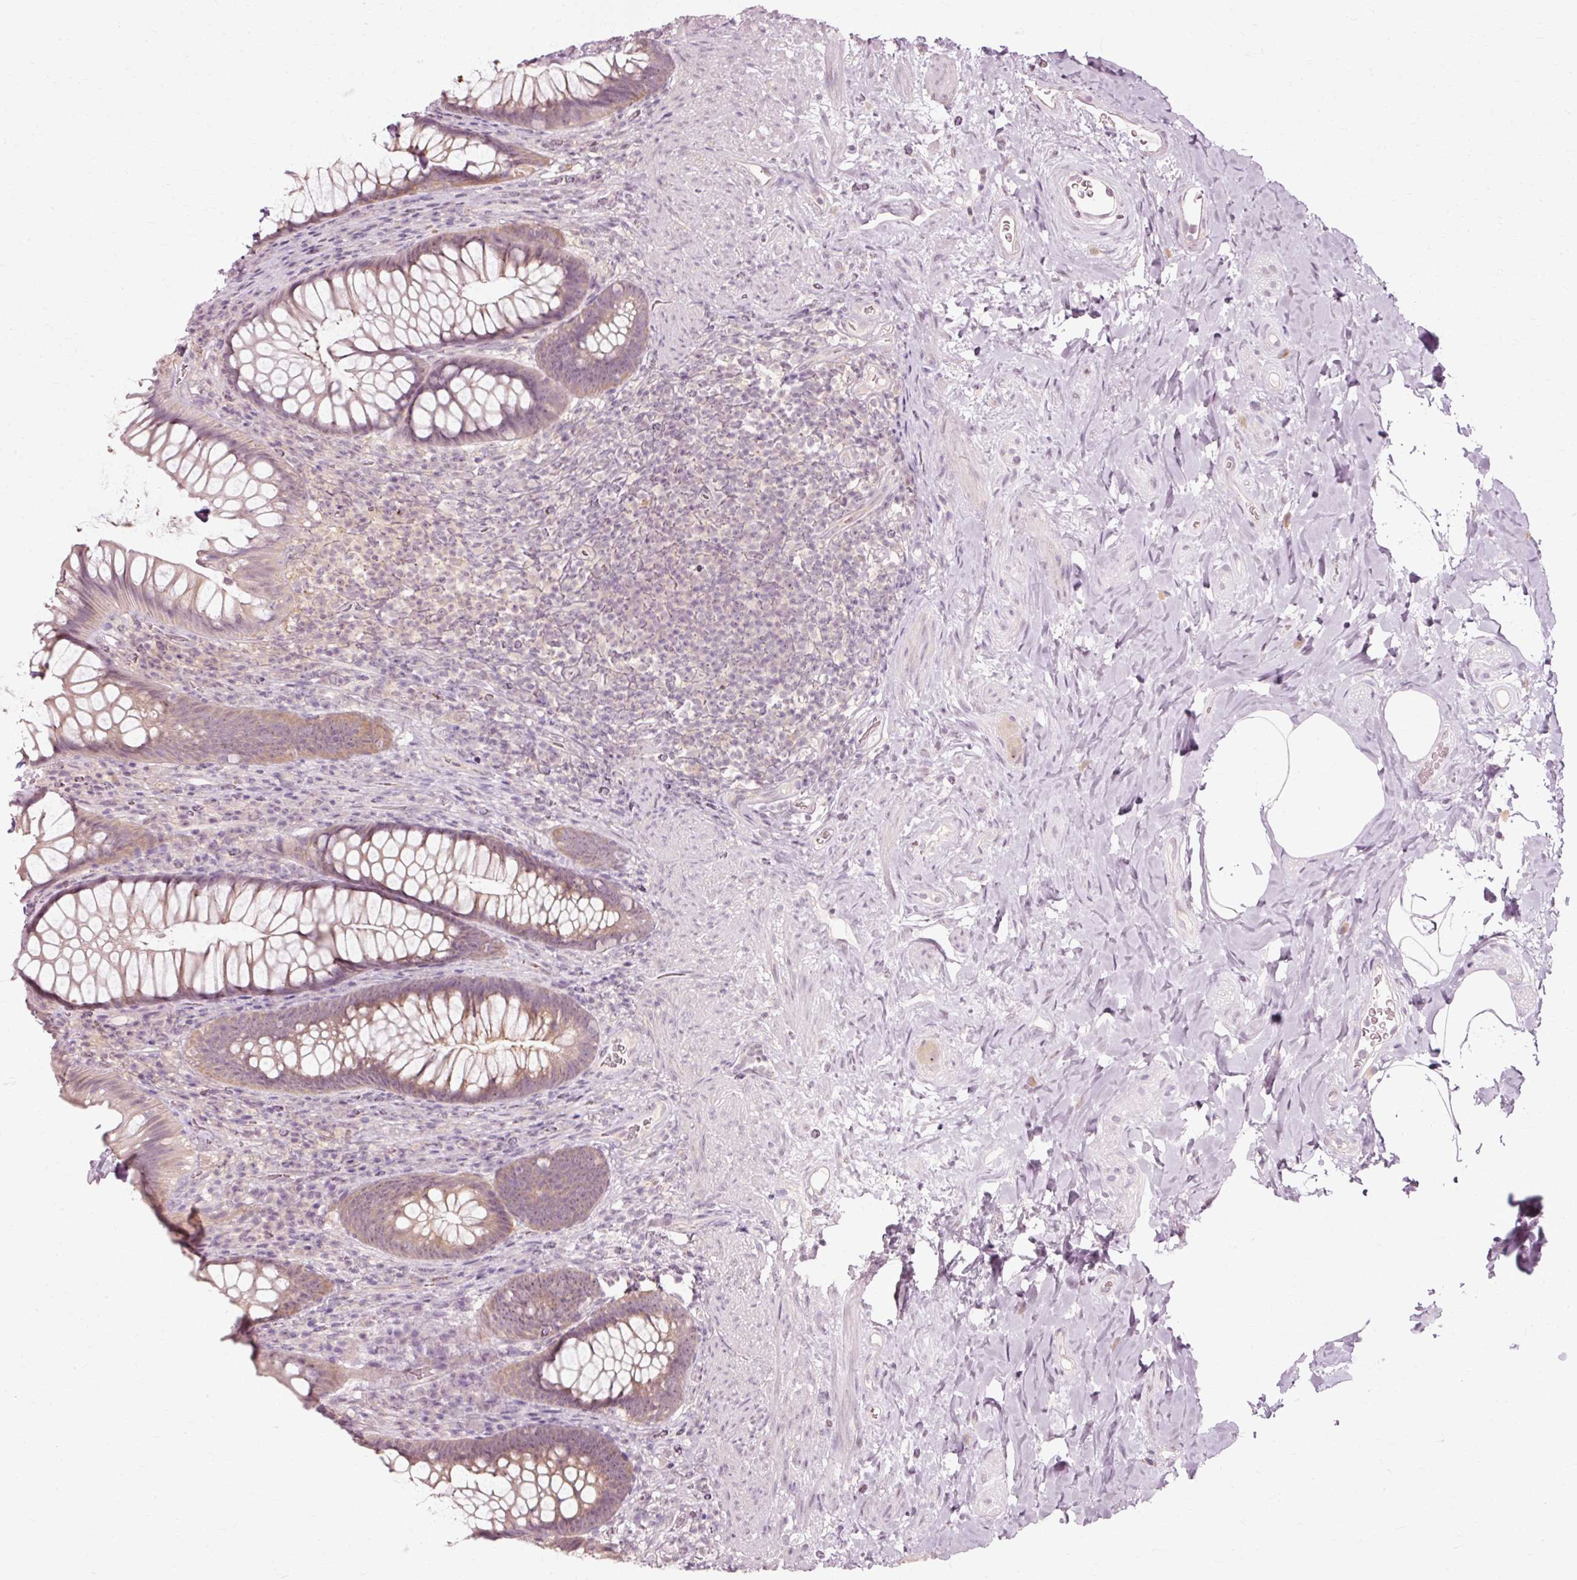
{"staining": {"intensity": "moderate", "quantity": ">75%", "location": "cytoplasmic/membranous"}, "tissue": "rectum", "cell_type": "Glandular cells", "image_type": "normal", "snomed": [{"axis": "morphology", "description": "Normal tissue, NOS"}, {"axis": "topography", "description": "Rectum"}], "caption": "Immunohistochemical staining of unremarkable human rectum displays >75% levels of moderate cytoplasmic/membranous protein staining in about >75% of glandular cells. (Stains: DAB (3,3'-diaminobenzidine) in brown, nuclei in blue, Microscopy: brightfield microscopy at high magnification).", "gene": "RGPD5", "patient": {"sex": "male", "age": 53}}